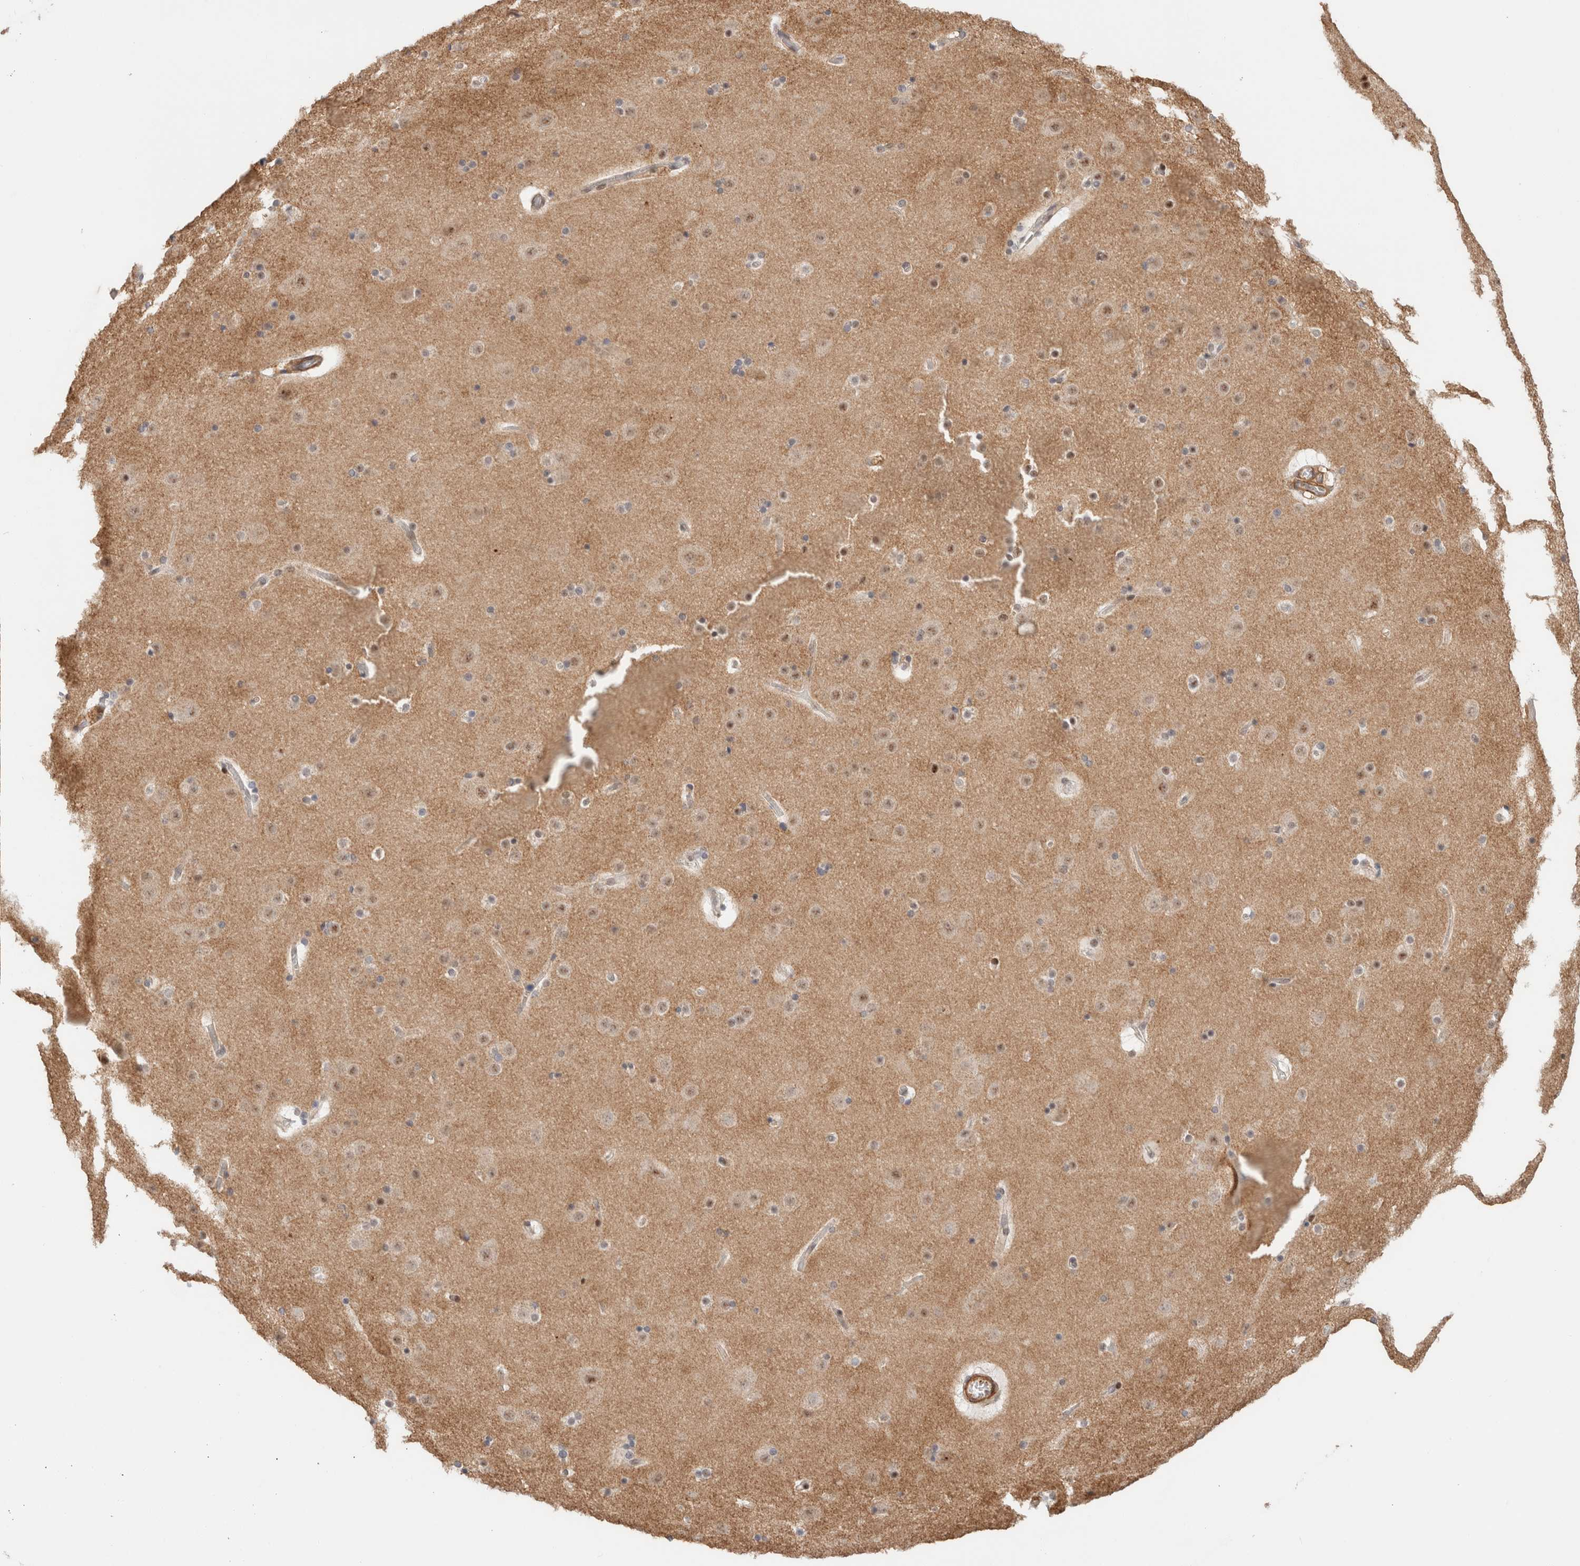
{"staining": {"intensity": "weak", "quantity": "<25%", "location": "nuclear"}, "tissue": "cerebral cortex", "cell_type": "Endothelial cells", "image_type": "normal", "snomed": [{"axis": "morphology", "description": "Normal tissue, NOS"}, {"axis": "topography", "description": "Cerebral cortex"}], "caption": "Cerebral cortex was stained to show a protein in brown. There is no significant staining in endothelial cells. The staining is performed using DAB (3,3'-diaminobenzidine) brown chromogen with nuclei counter-stained in using hematoxylin.", "gene": "ID3", "patient": {"sex": "male", "age": 57}}